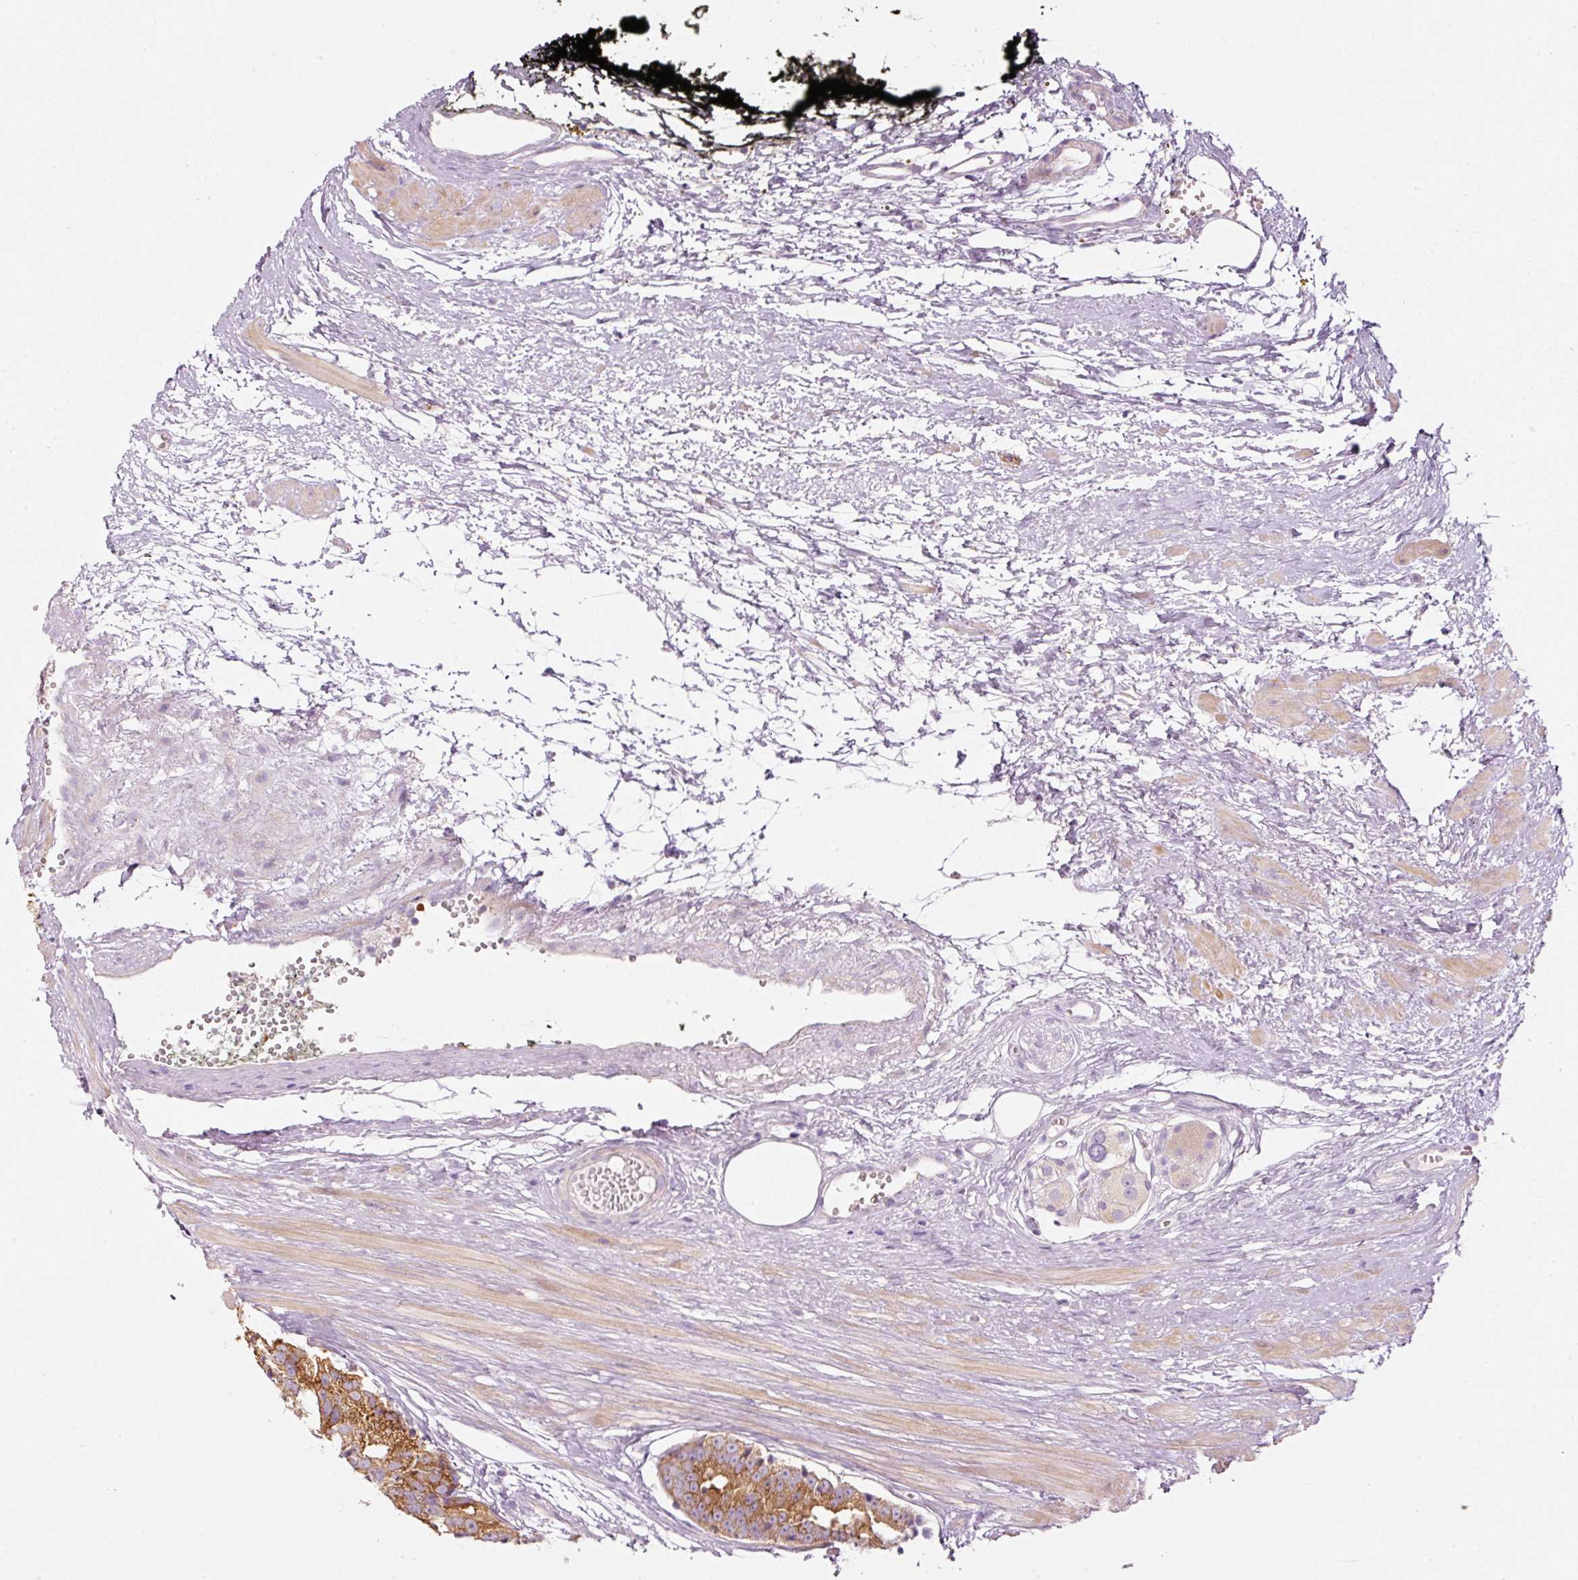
{"staining": {"intensity": "strong", "quantity": ">75%", "location": "cytoplasmic/membranous"}, "tissue": "prostate cancer", "cell_type": "Tumor cells", "image_type": "cancer", "snomed": [{"axis": "morphology", "description": "Adenocarcinoma, High grade"}, {"axis": "topography", "description": "Prostate"}], "caption": "Protein staining shows strong cytoplasmic/membranous staining in approximately >75% of tumor cells in prostate adenocarcinoma (high-grade). (IHC, brightfield microscopy, high magnification).", "gene": "PDXDC1", "patient": {"sex": "male", "age": 71}}